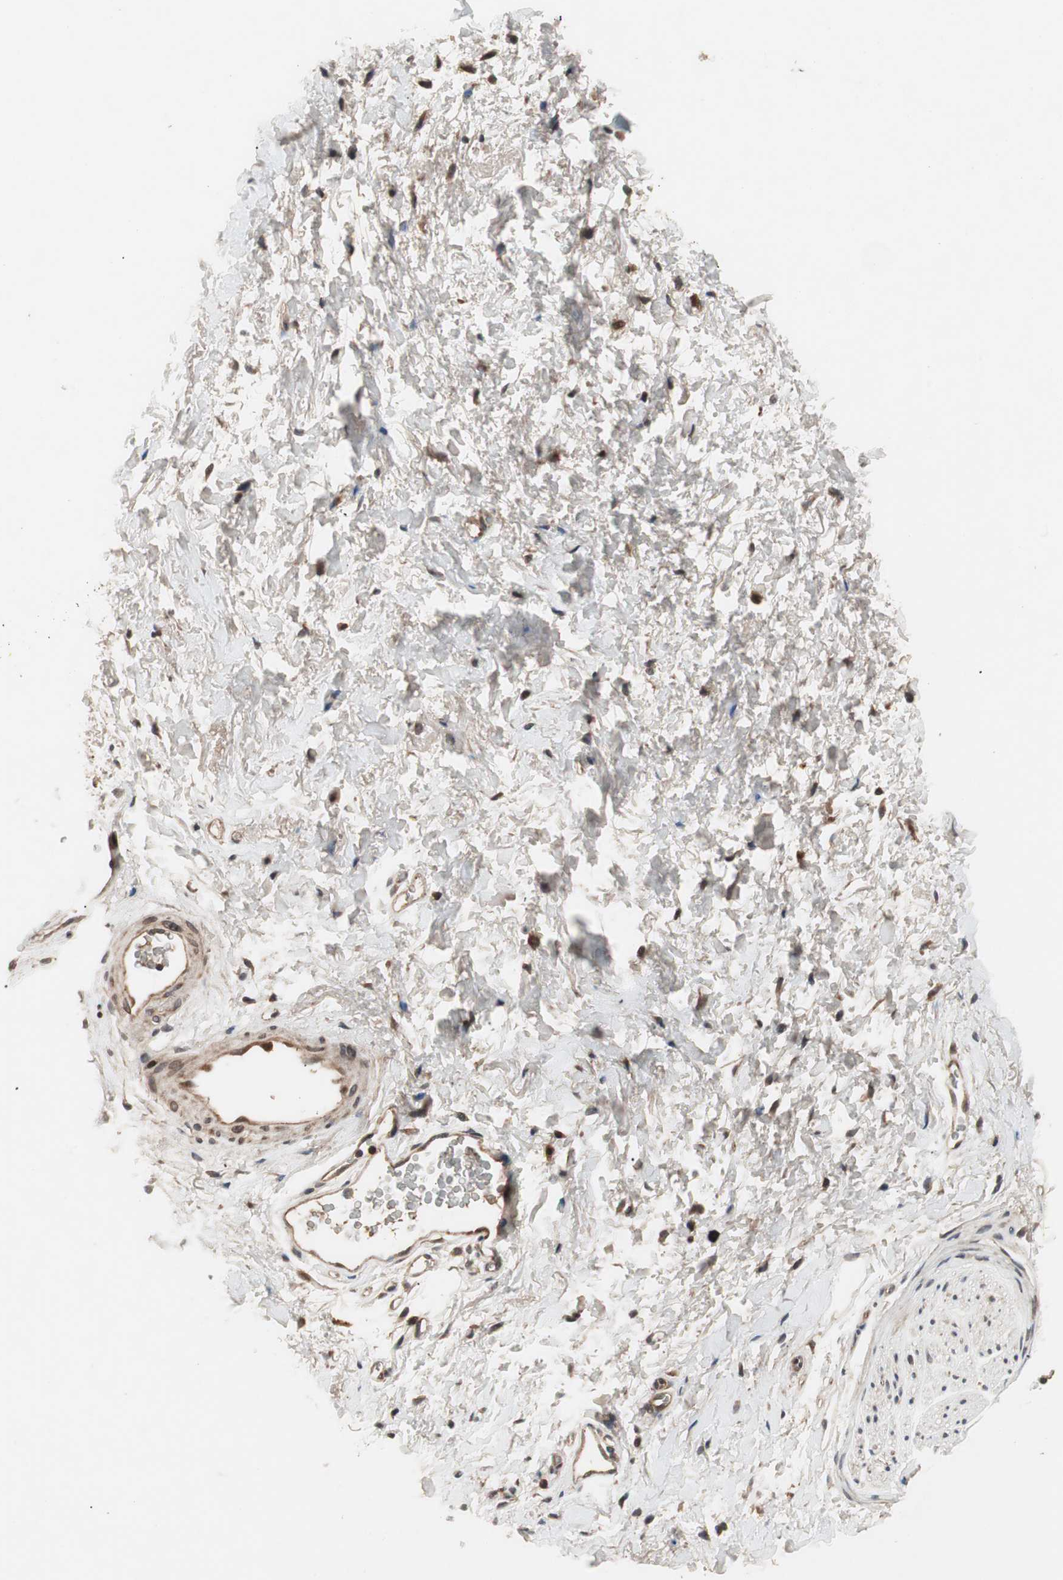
{"staining": {"intensity": "weak", "quantity": ">75%", "location": "cytoplasmic/membranous"}, "tissue": "adipose tissue", "cell_type": "Adipocytes", "image_type": "normal", "snomed": [{"axis": "morphology", "description": "Normal tissue, NOS"}, {"axis": "topography", "description": "Soft tissue"}, {"axis": "topography", "description": "Peripheral nerve tissue"}], "caption": "Immunohistochemistry micrograph of benign adipose tissue stained for a protein (brown), which reveals low levels of weak cytoplasmic/membranous positivity in approximately >75% of adipocytes.", "gene": "NF2", "patient": {"sex": "female", "age": 71}}